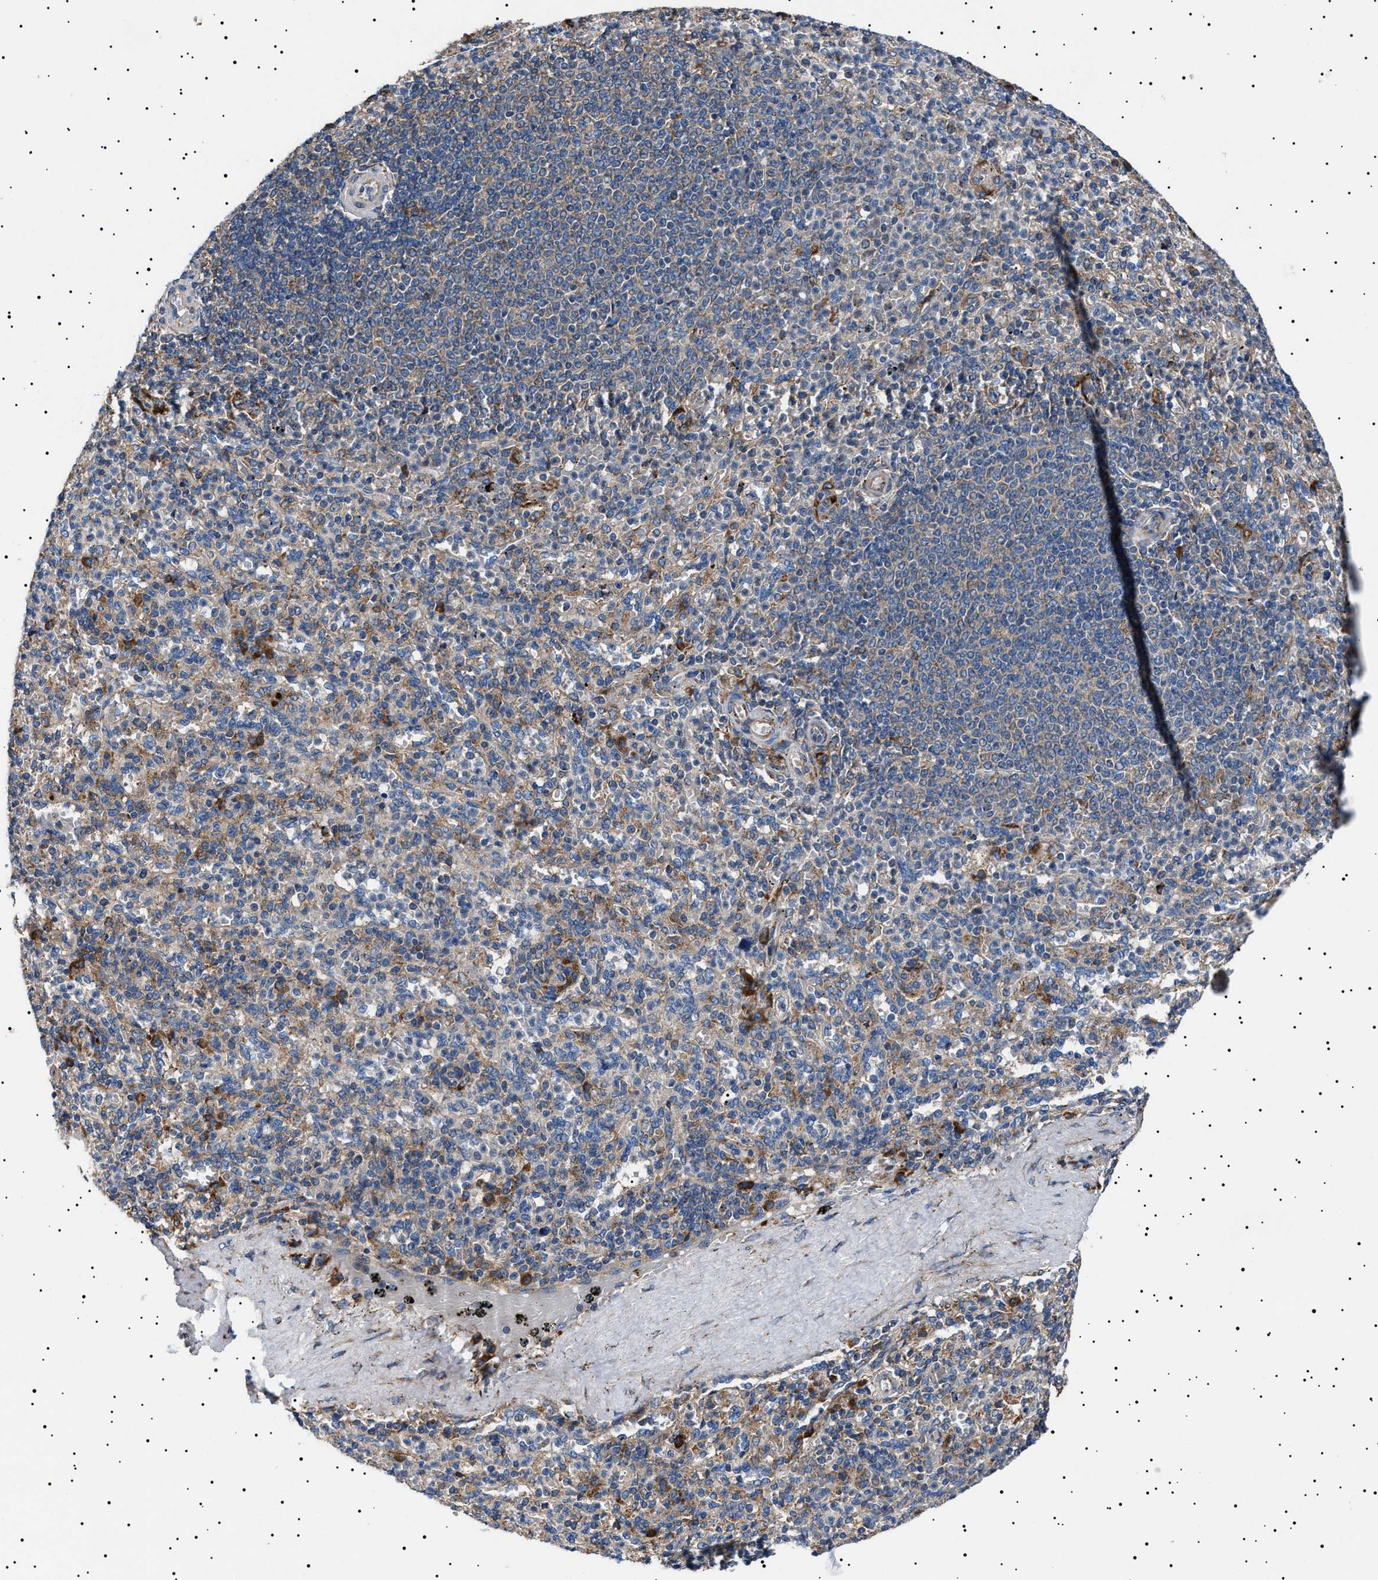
{"staining": {"intensity": "moderate", "quantity": "25%-75%", "location": "cytoplasmic/membranous"}, "tissue": "spleen", "cell_type": "Cells in red pulp", "image_type": "normal", "snomed": [{"axis": "morphology", "description": "Normal tissue, NOS"}, {"axis": "topography", "description": "Spleen"}], "caption": "This micrograph exhibits normal spleen stained with immunohistochemistry (IHC) to label a protein in brown. The cytoplasmic/membranous of cells in red pulp show moderate positivity for the protein. Nuclei are counter-stained blue.", "gene": "TOP1MT", "patient": {"sex": "male", "age": 36}}